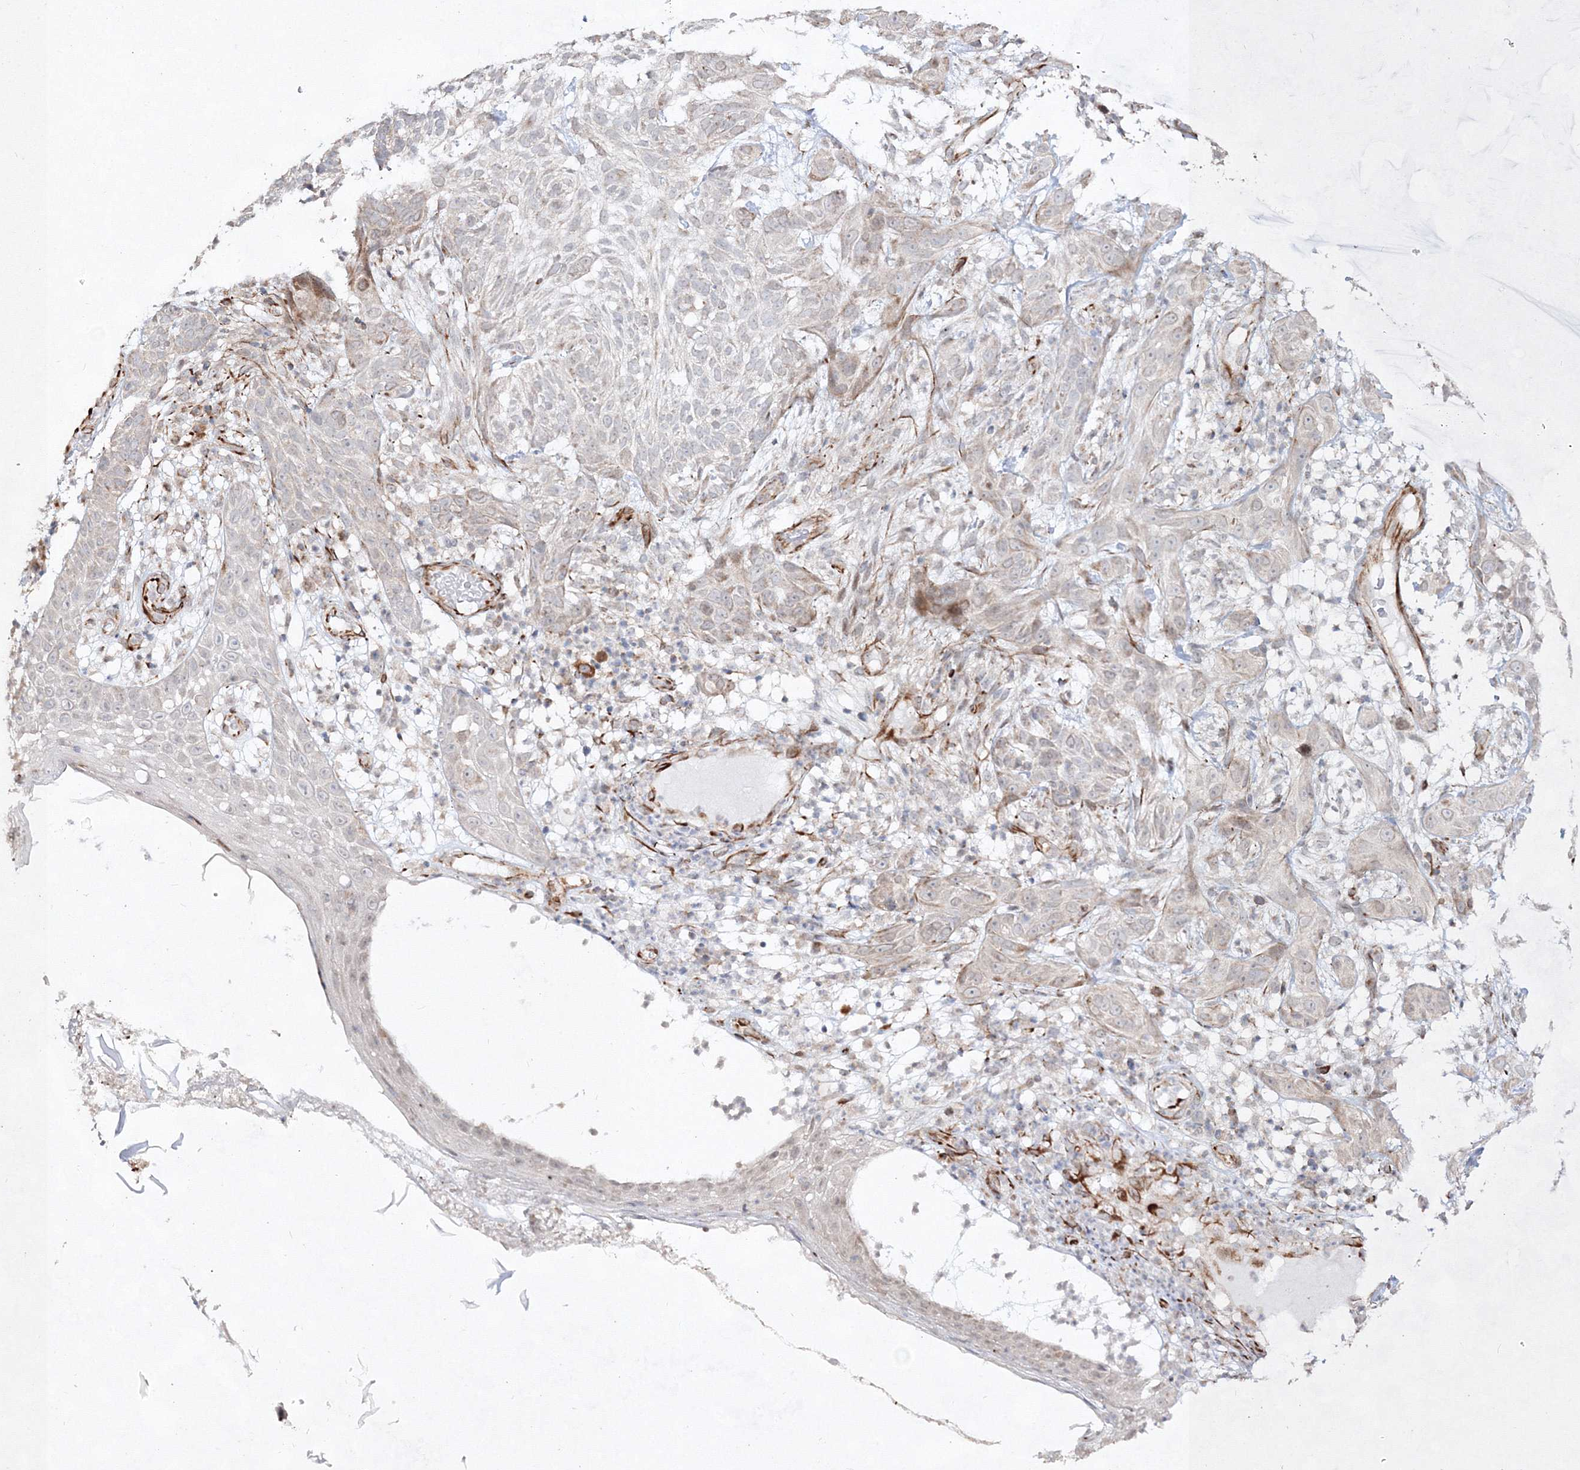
{"staining": {"intensity": "negative", "quantity": "none", "location": "none"}, "tissue": "skin cancer", "cell_type": "Tumor cells", "image_type": "cancer", "snomed": [{"axis": "morphology", "description": "Basal cell carcinoma"}, {"axis": "topography", "description": "Skin"}], "caption": "Micrograph shows no significant protein positivity in tumor cells of skin basal cell carcinoma.", "gene": "SNIP1", "patient": {"sex": "male", "age": 85}}